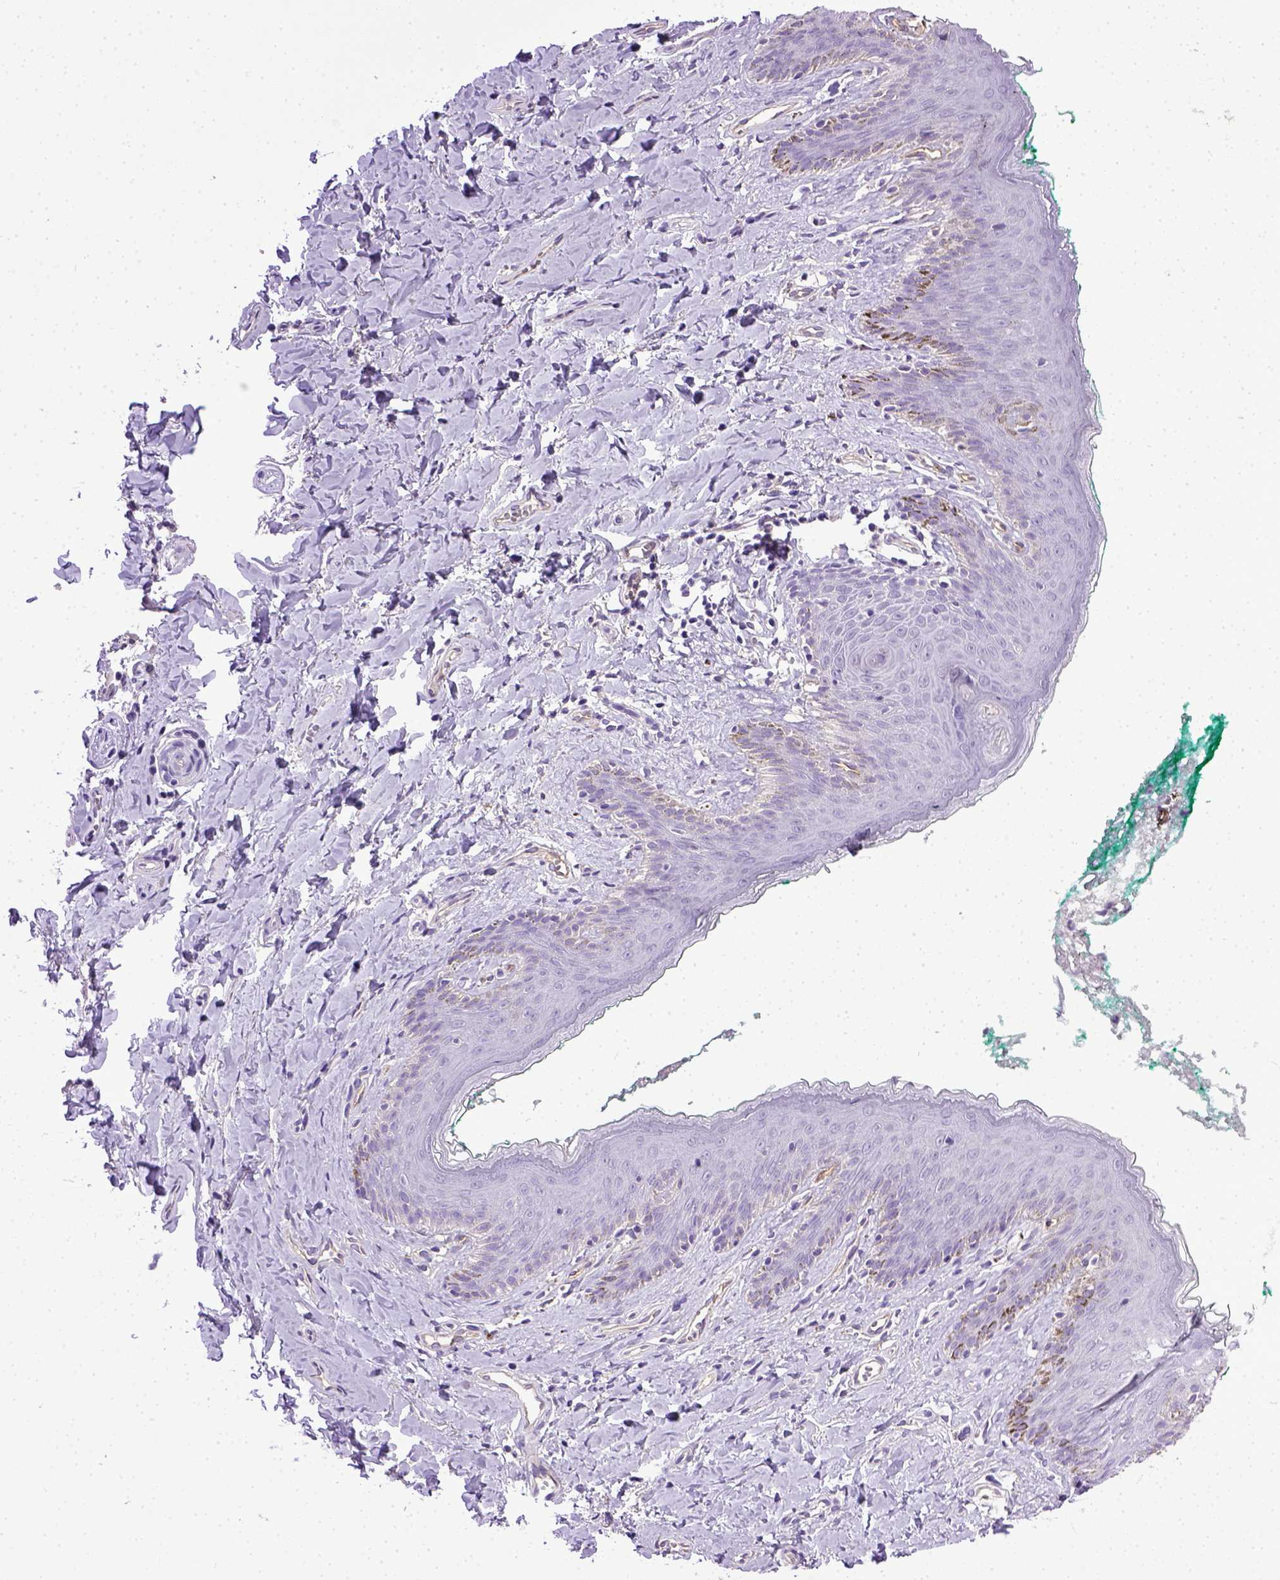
{"staining": {"intensity": "negative", "quantity": "none", "location": "none"}, "tissue": "skin", "cell_type": "Epidermal cells", "image_type": "normal", "snomed": [{"axis": "morphology", "description": "Normal tissue, NOS"}, {"axis": "topography", "description": "Vulva"}], "caption": "Epidermal cells show no significant protein positivity in unremarkable skin.", "gene": "ENG", "patient": {"sex": "female", "age": 66}}